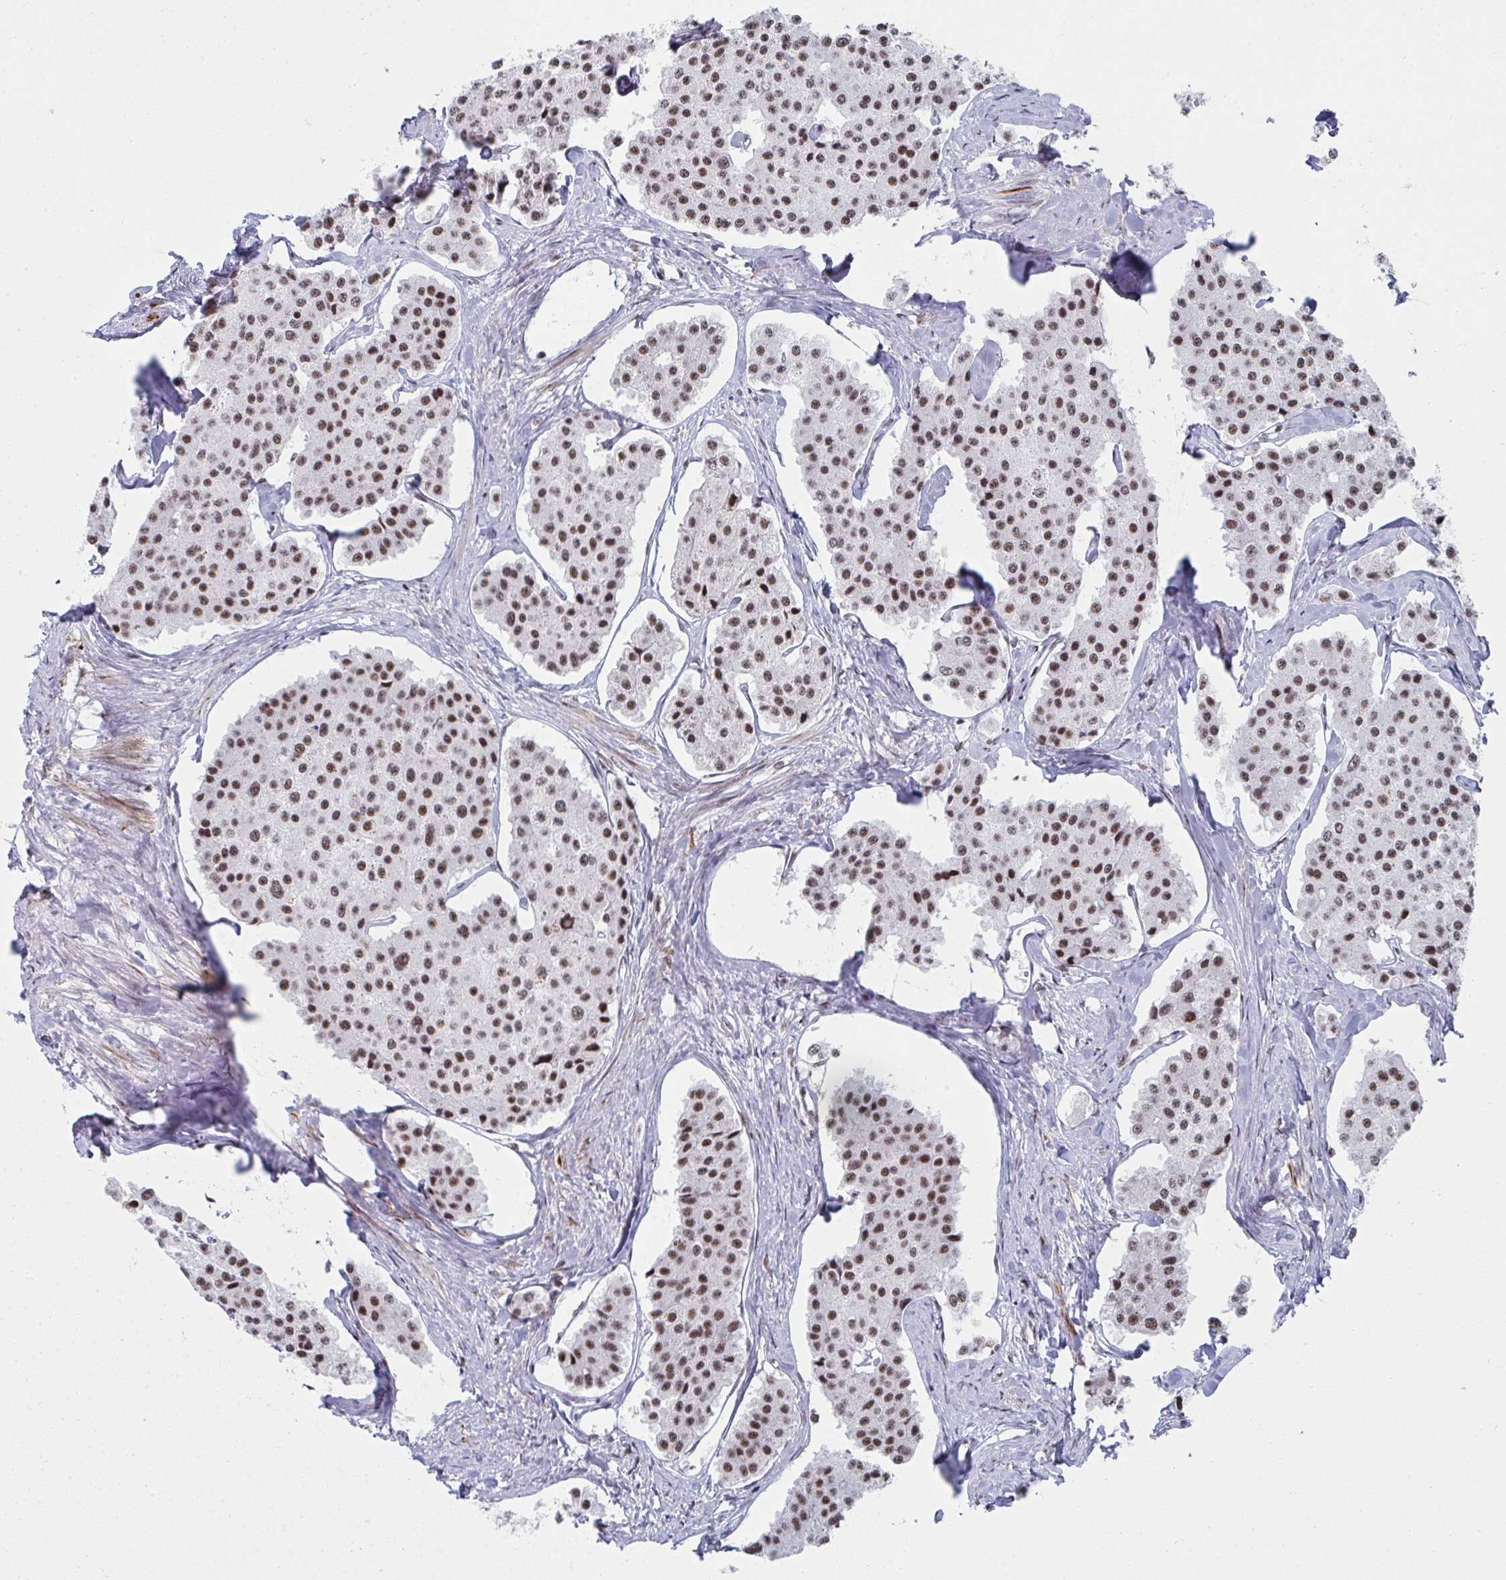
{"staining": {"intensity": "moderate", "quantity": ">75%", "location": "nuclear"}, "tissue": "carcinoid", "cell_type": "Tumor cells", "image_type": "cancer", "snomed": [{"axis": "morphology", "description": "Carcinoid, malignant, NOS"}, {"axis": "topography", "description": "Small intestine"}], "caption": "Immunohistochemistry image of human carcinoid (malignant) stained for a protein (brown), which reveals medium levels of moderate nuclear staining in about >75% of tumor cells.", "gene": "SNRNP70", "patient": {"sex": "female", "age": 65}}